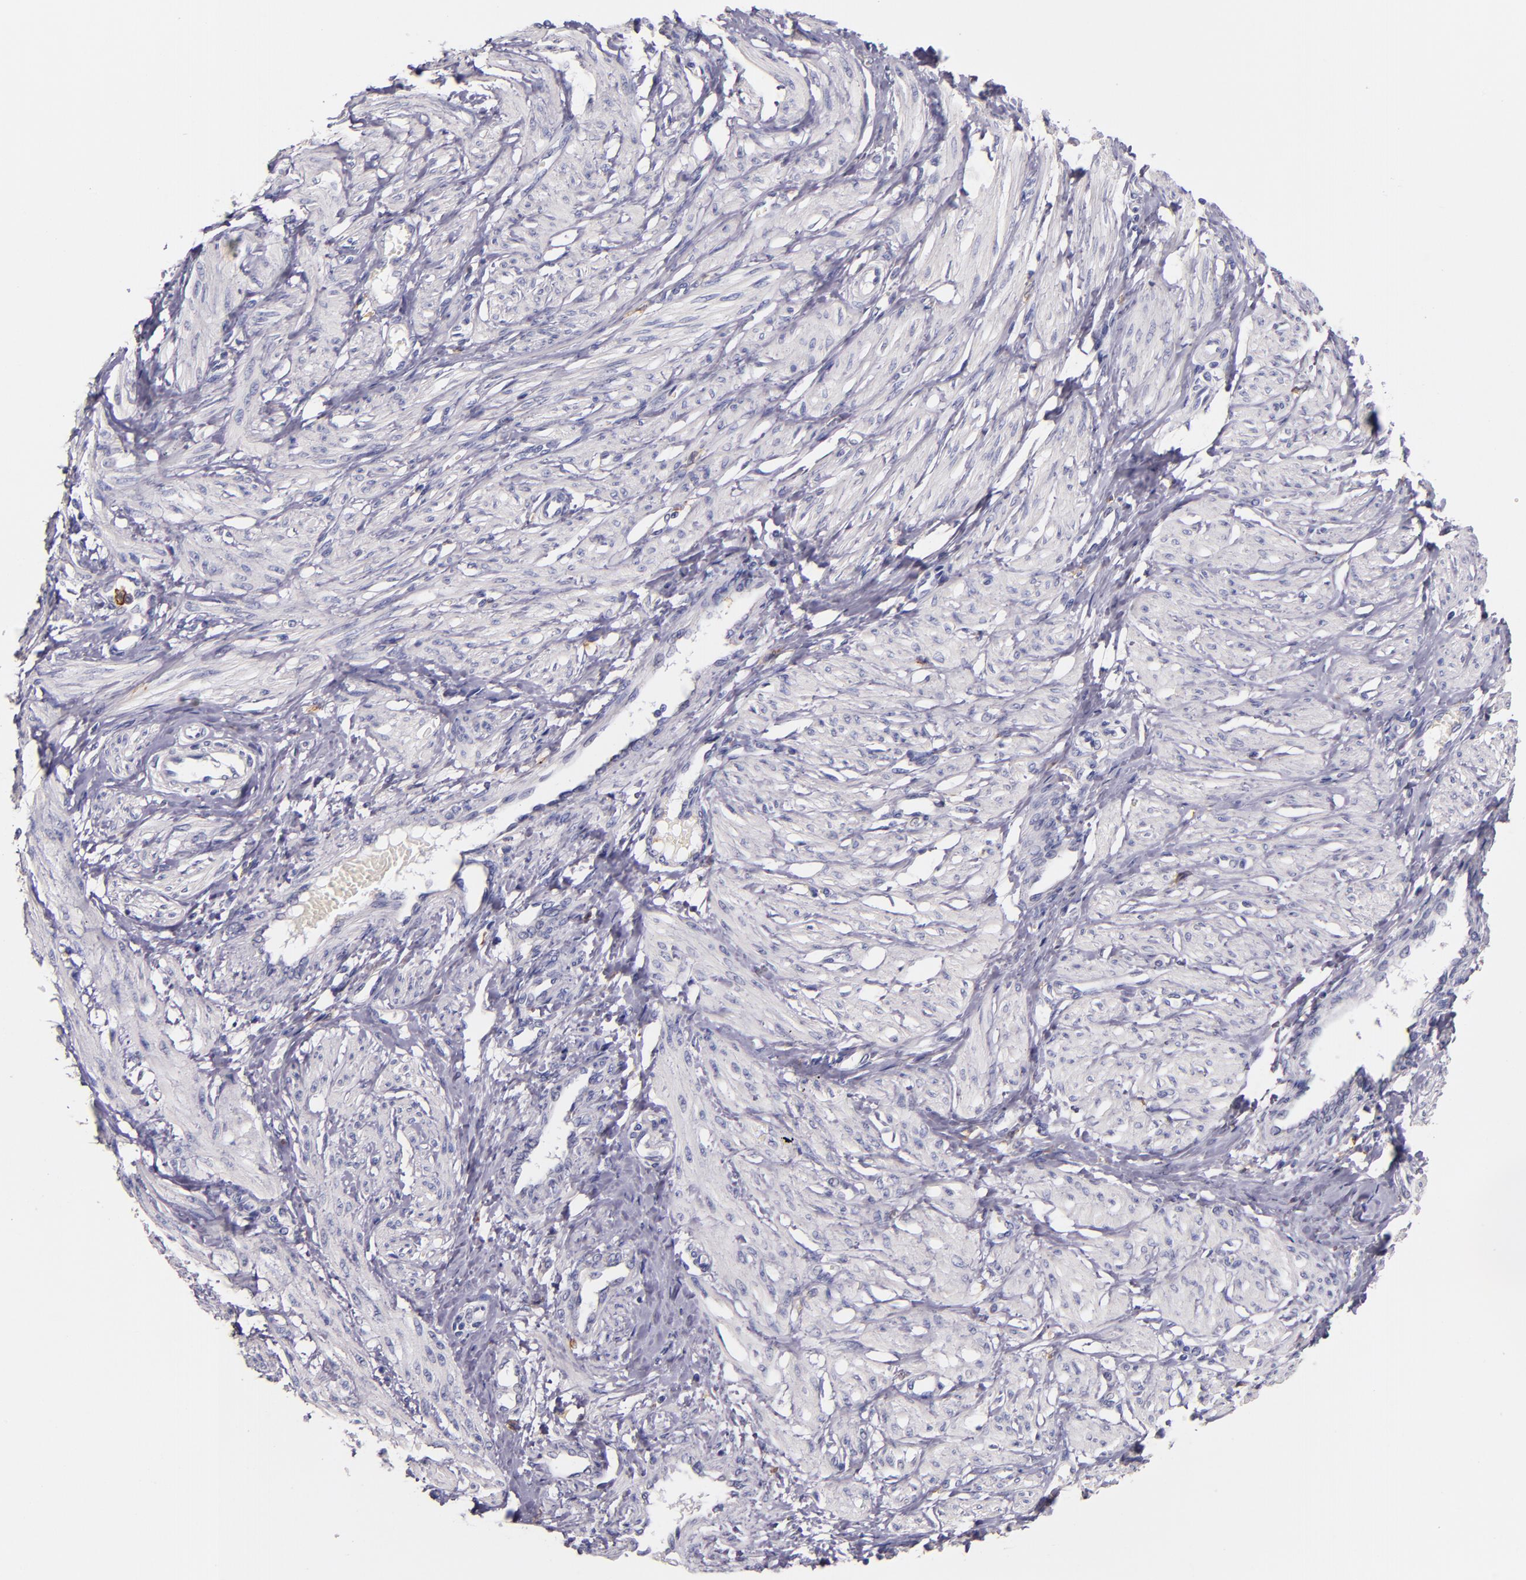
{"staining": {"intensity": "negative", "quantity": "none", "location": "none"}, "tissue": "smooth muscle", "cell_type": "Smooth muscle cells", "image_type": "normal", "snomed": [{"axis": "morphology", "description": "Normal tissue, NOS"}, {"axis": "topography", "description": "Smooth muscle"}, {"axis": "topography", "description": "Uterus"}], "caption": "Photomicrograph shows no protein expression in smooth muscle cells of unremarkable smooth muscle.", "gene": "C5AR1", "patient": {"sex": "female", "age": 39}}